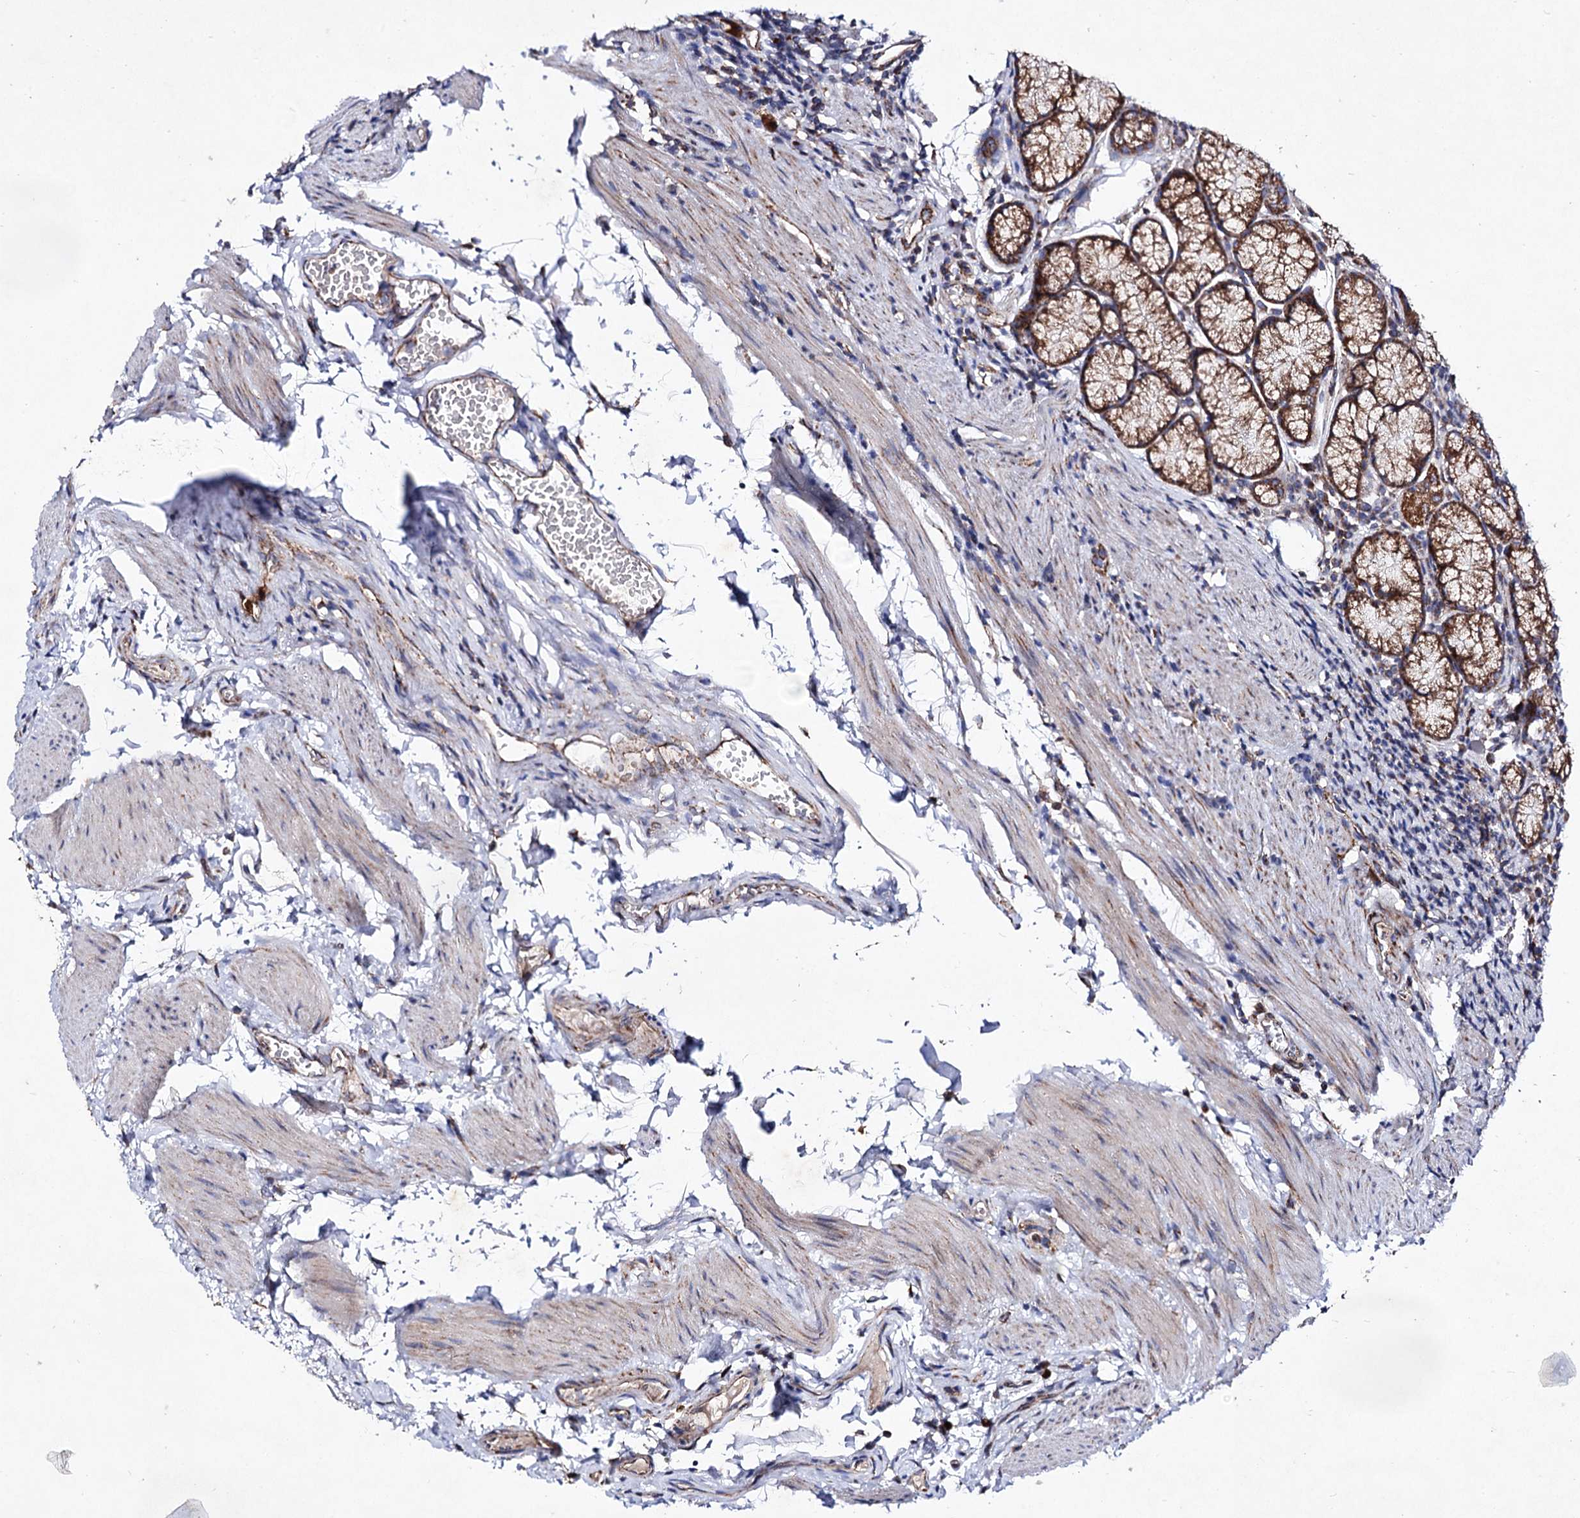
{"staining": {"intensity": "strong", "quantity": ">75%", "location": "cytoplasmic/membranous"}, "tissue": "stomach", "cell_type": "Glandular cells", "image_type": "normal", "snomed": [{"axis": "morphology", "description": "Normal tissue, NOS"}, {"axis": "topography", "description": "Stomach"}], "caption": "Immunohistochemistry (IHC) (DAB (3,3'-diaminobenzidine)) staining of unremarkable human stomach demonstrates strong cytoplasmic/membranous protein staining in about >75% of glandular cells. Nuclei are stained in blue.", "gene": "ACAD9", "patient": {"sex": "male", "age": 55}}